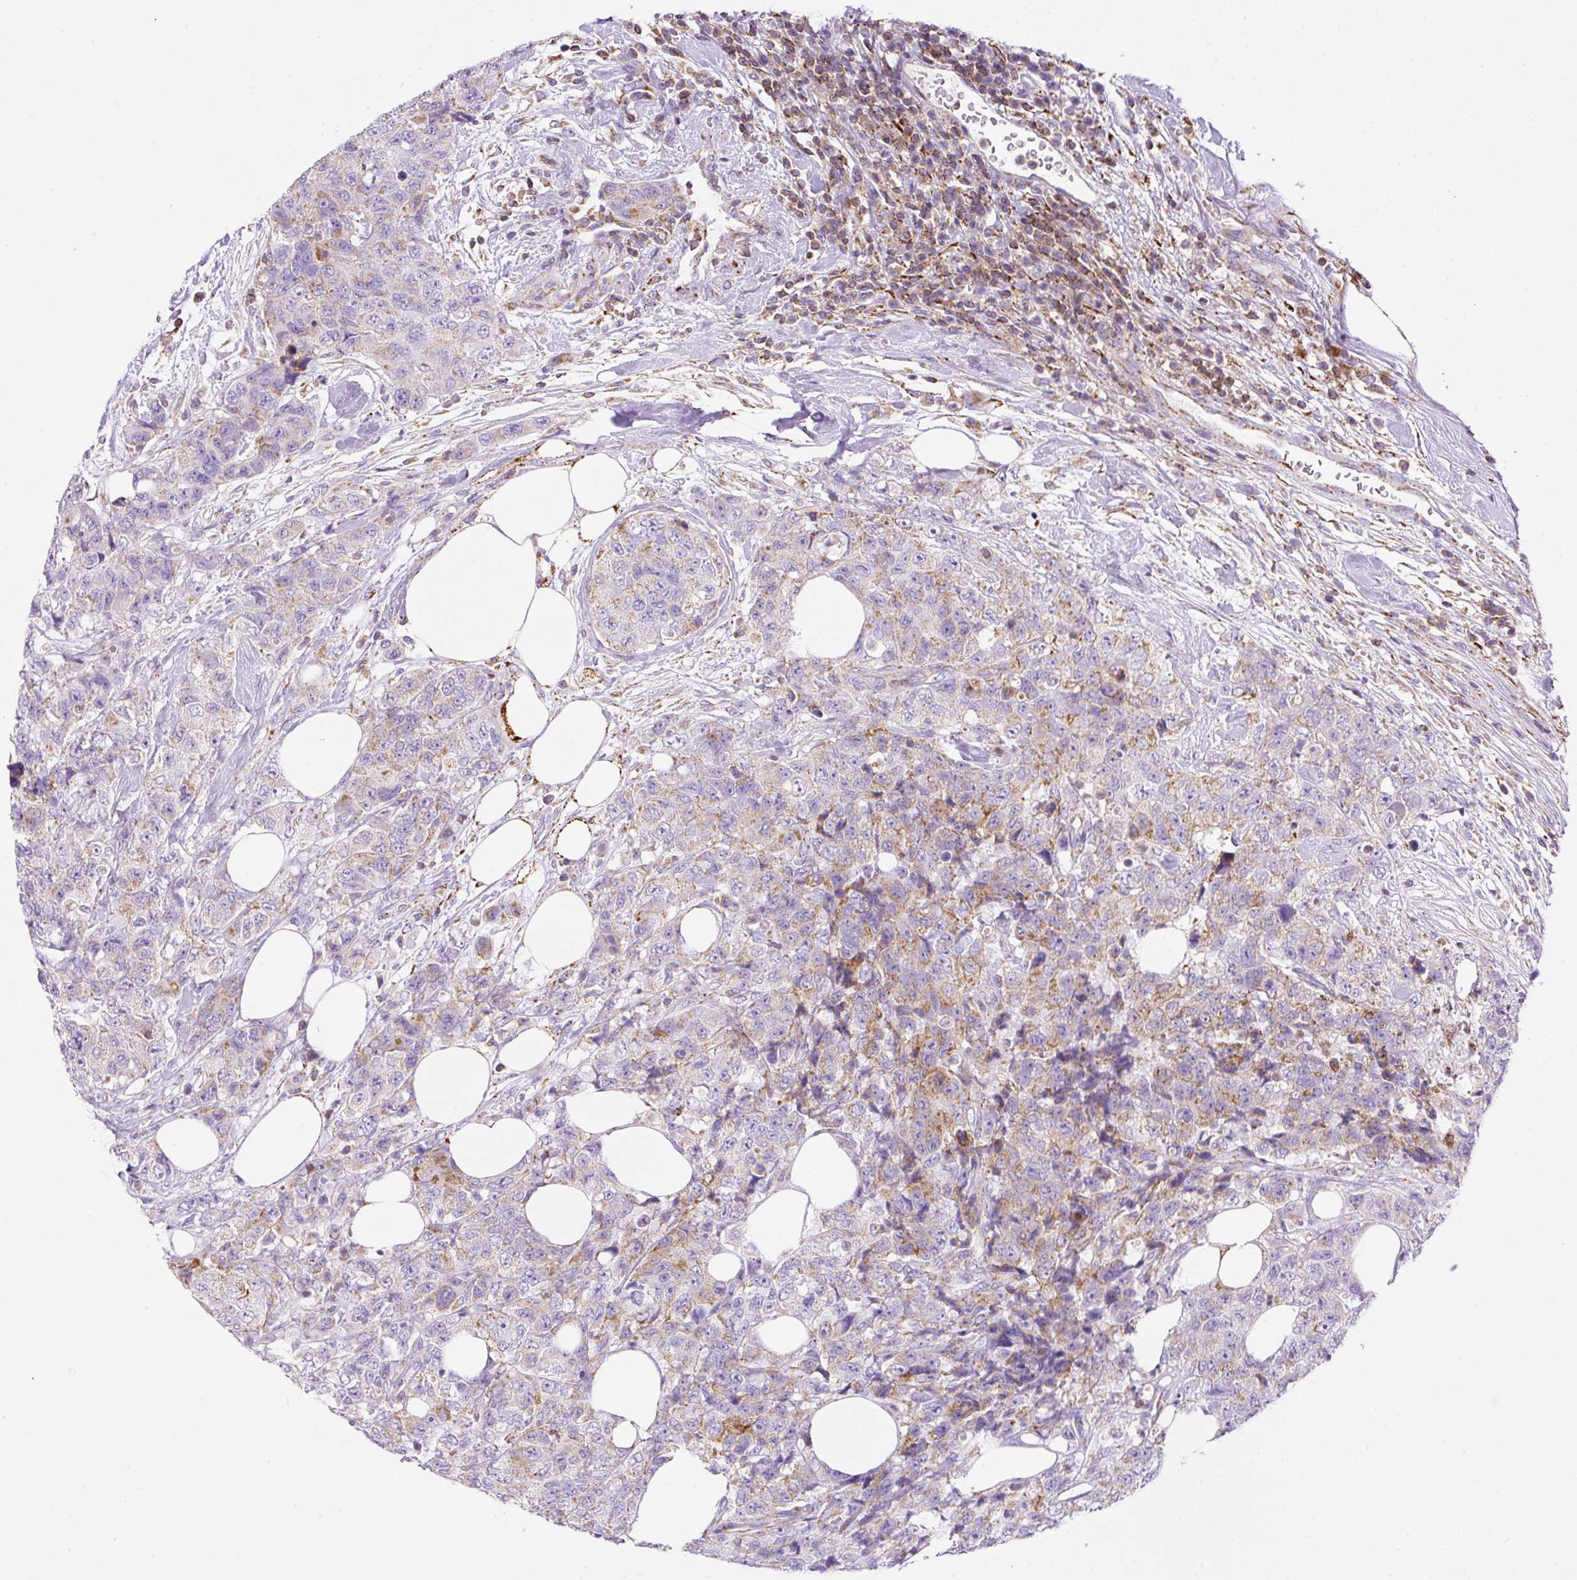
{"staining": {"intensity": "moderate", "quantity": "25%-75%", "location": "cytoplasmic/membranous"}, "tissue": "urothelial cancer", "cell_type": "Tumor cells", "image_type": "cancer", "snomed": [{"axis": "morphology", "description": "Urothelial carcinoma, High grade"}, {"axis": "topography", "description": "Urinary bladder"}], "caption": "Urothelial cancer was stained to show a protein in brown. There is medium levels of moderate cytoplasmic/membranous positivity in about 25%-75% of tumor cells. The protein of interest is shown in brown color, while the nuclei are stained blue.", "gene": "NF1", "patient": {"sex": "female", "age": 78}}